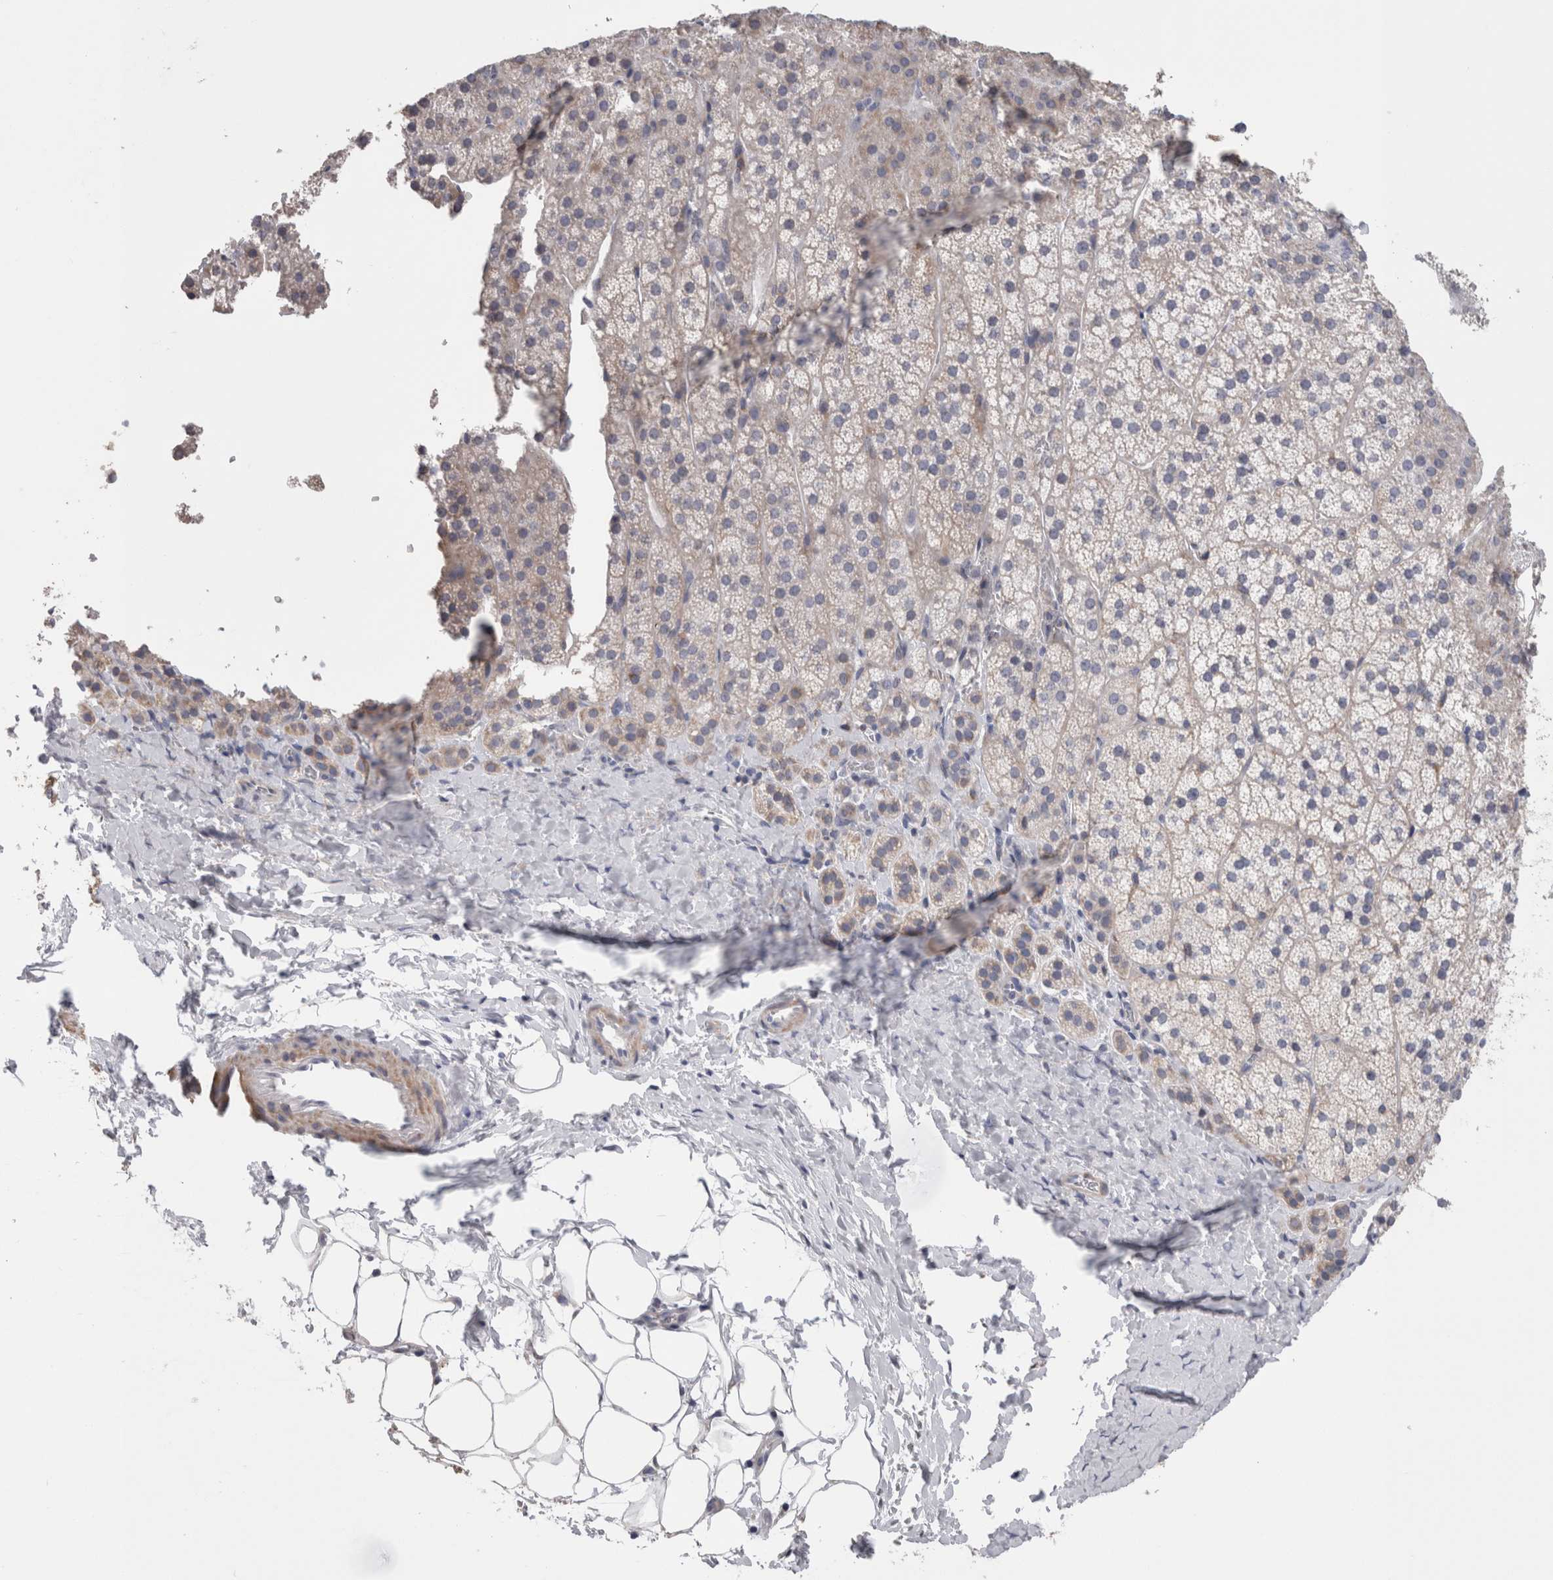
{"staining": {"intensity": "negative", "quantity": "none", "location": "none"}, "tissue": "adrenal gland", "cell_type": "Glandular cells", "image_type": "normal", "snomed": [{"axis": "morphology", "description": "Normal tissue, NOS"}, {"axis": "topography", "description": "Adrenal gland"}], "caption": "Photomicrograph shows no significant protein positivity in glandular cells of unremarkable adrenal gland.", "gene": "GDAP1", "patient": {"sex": "female", "age": 44}}